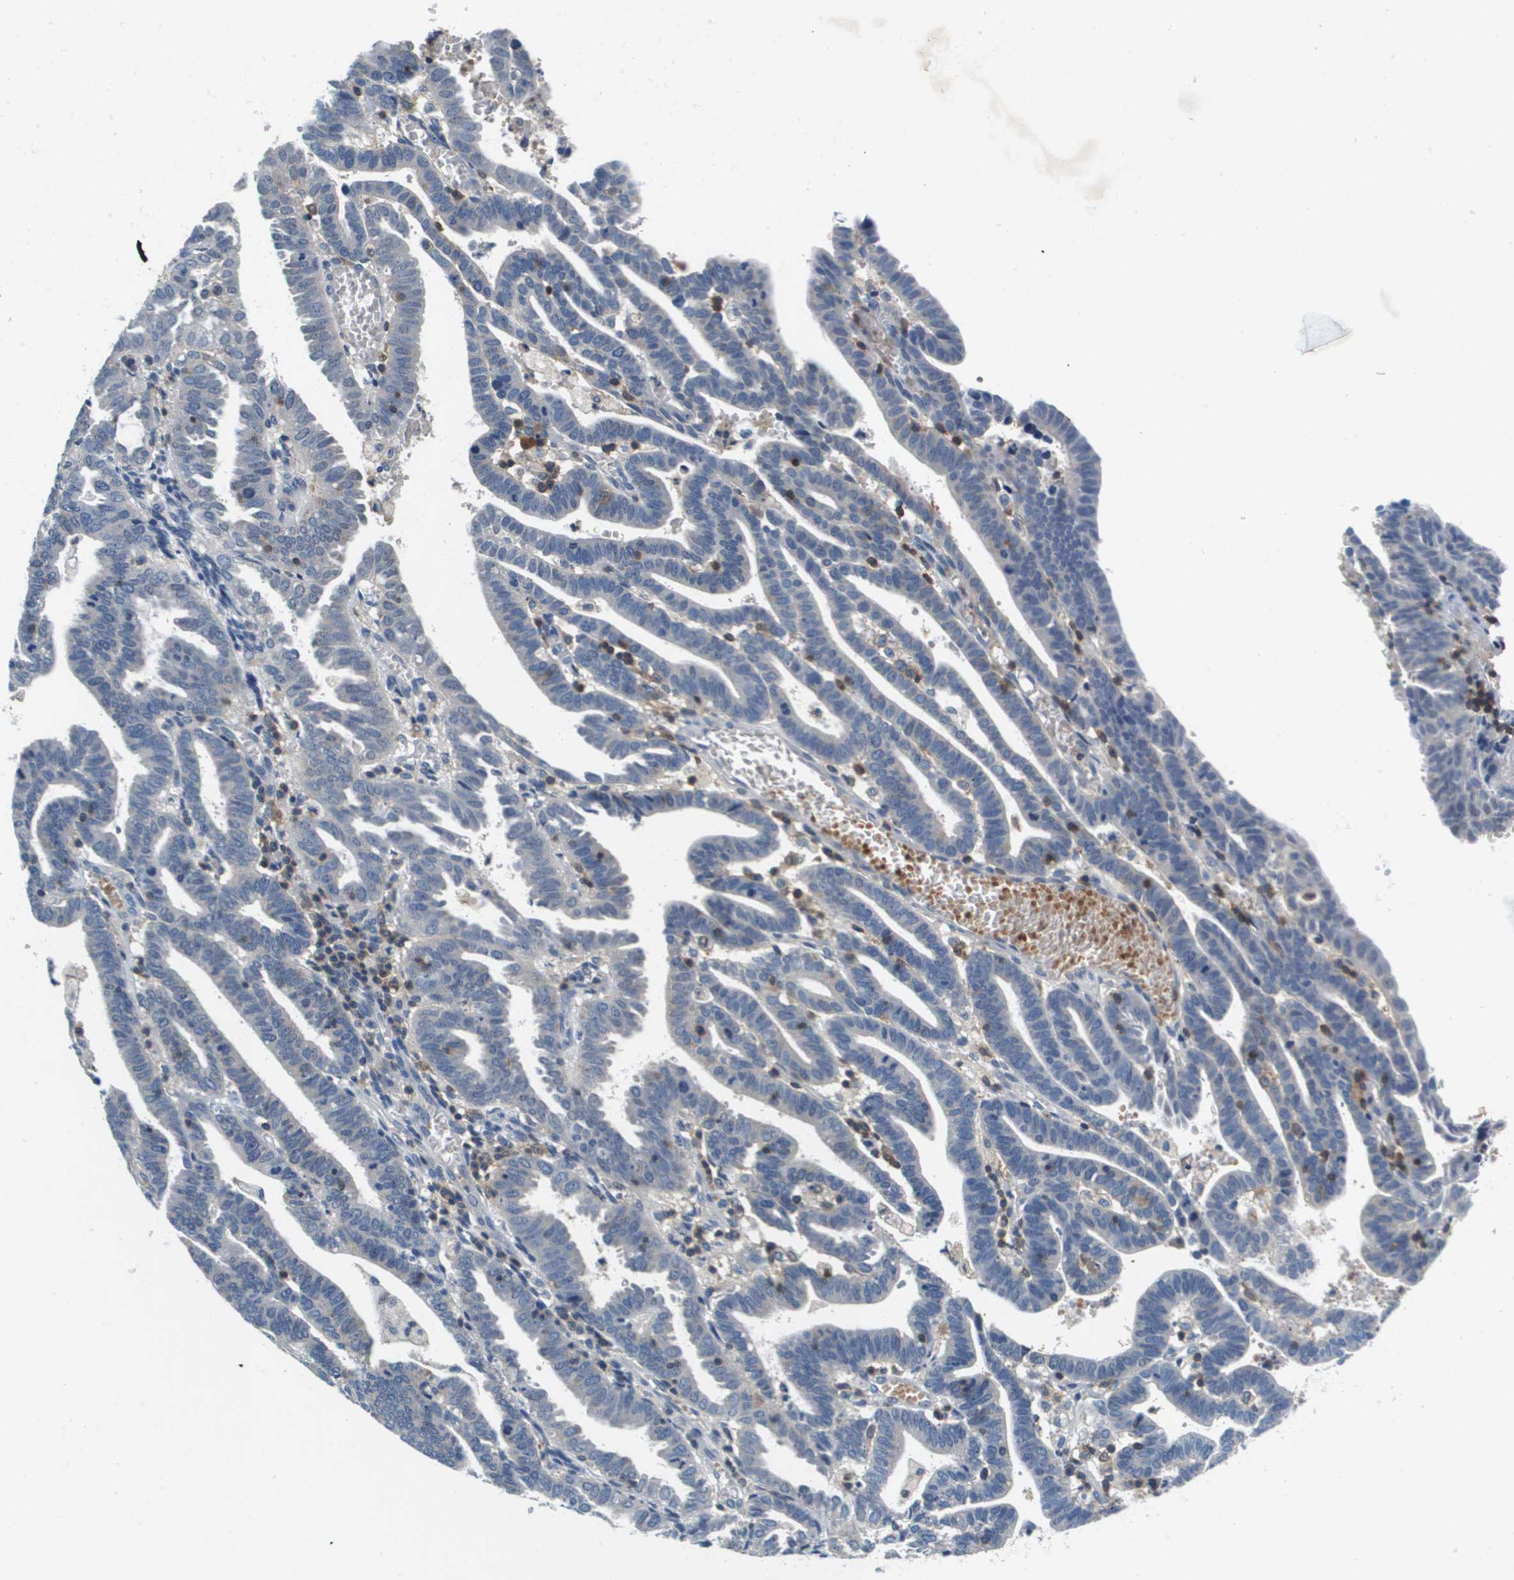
{"staining": {"intensity": "negative", "quantity": "none", "location": "none"}, "tissue": "endometrial cancer", "cell_type": "Tumor cells", "image_type": "cancer", "snomed": [{"axis": "morphology", "description": "Adenocarcinoma, NOS"}, {"axis": "topography", "description": "Uterus"}], "caption": "High power microscopy photomicrograph of an immunohistochemistry photomicrograph of endometrial cancer (adenocarcinoma), revealing no significant expression in tumor cells. (DAB (3,3'-diaminobenzidine) IHC visualized using brightfield microscopy, high magnification).", "gene": "KCNQ5", "patient": {"sex": "female", "age": 83}}